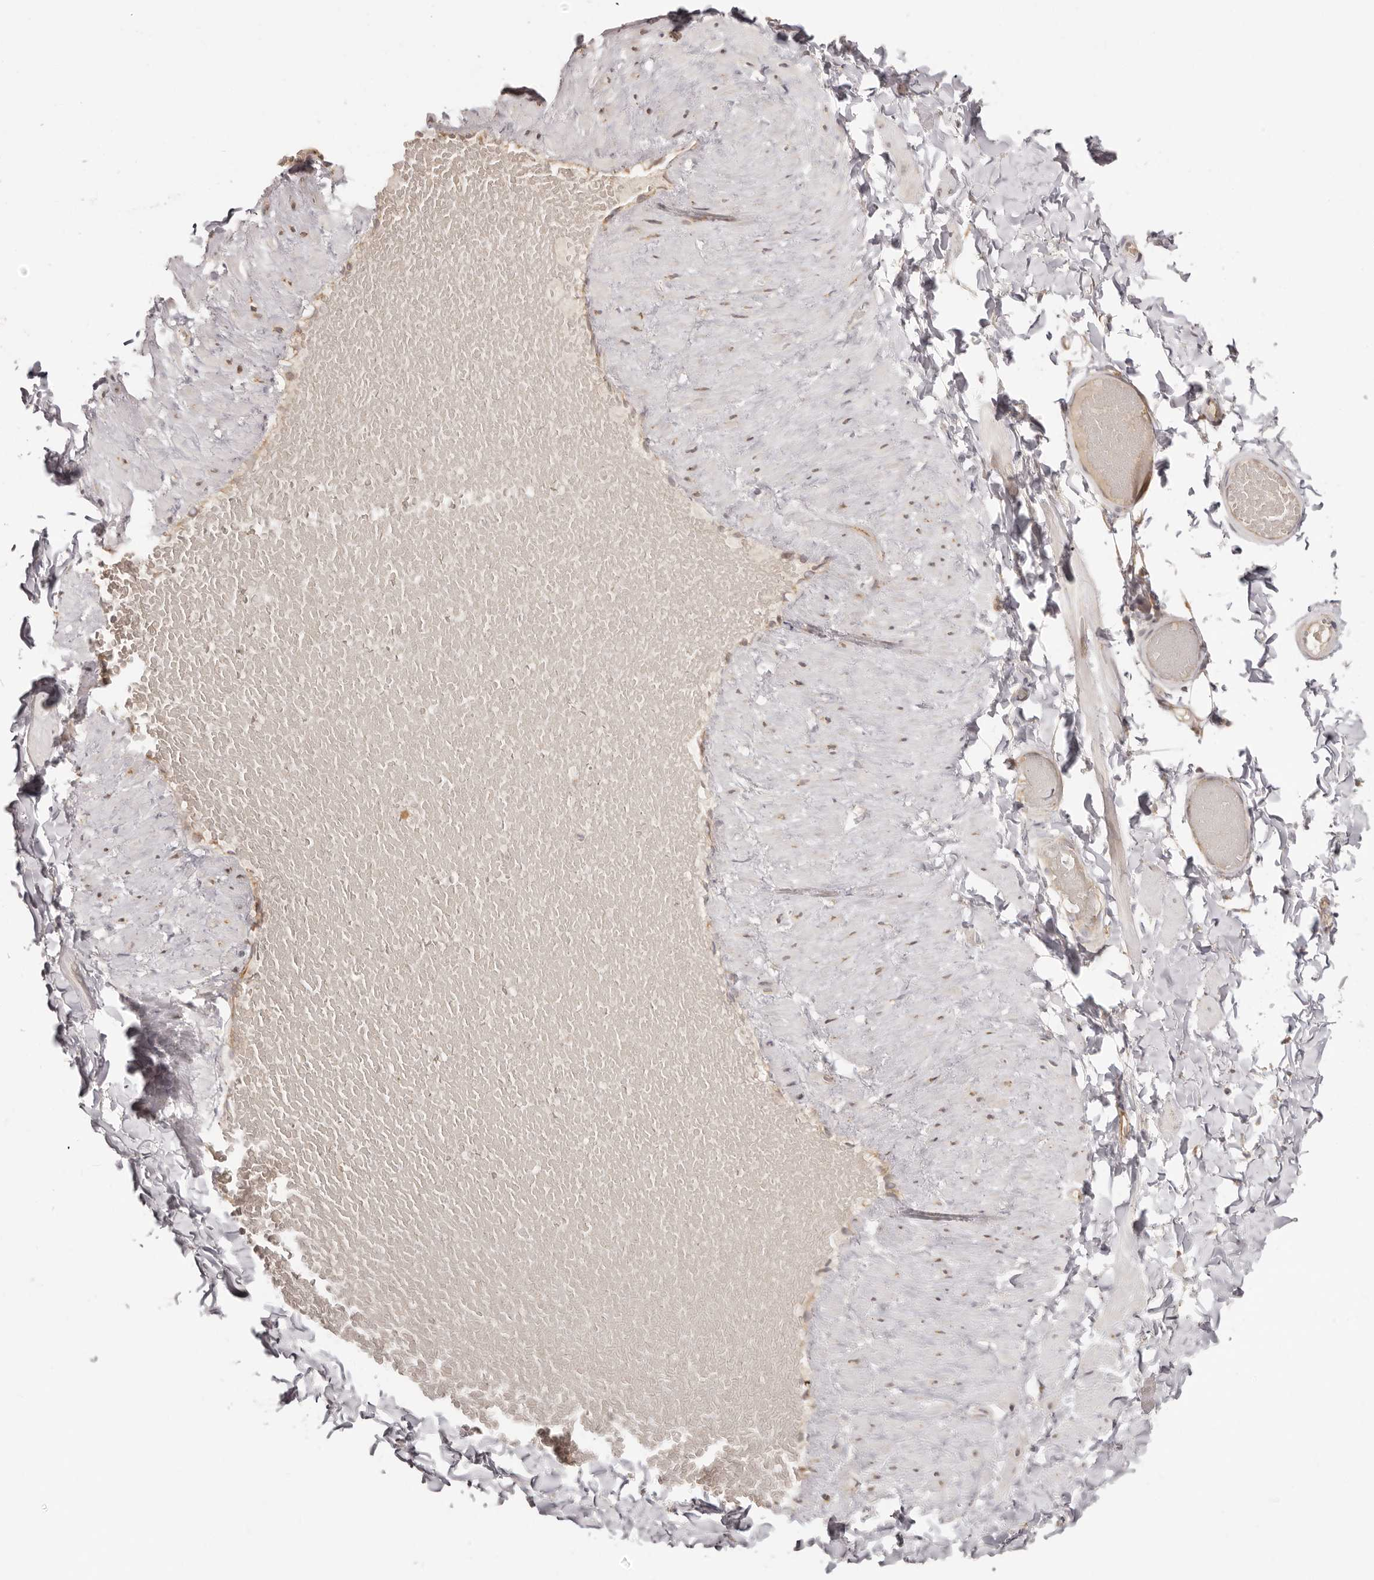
{"staining": {"intensity": "negative", "quantity": "none", "location": "none"}, "tissue": "adipose tissue", "cell_type": "Adipocytes", "image_type": "normal", "snomed": [{"axis": "morphology", "description": "Normal tissue, NOS"}, {"axis": "topography", "description": "Adipose tissue"}, {"axis": "topography", "description": "Vascular tissue"}, {"axis": "topography", "description": "Peripheral nerve tissue"}], "caption": "The micrograph exhibits no significant staining in adipocytes of adipose tissue. (DAB (3,3'-diaminobenzidine) immunohistochemistry (IHC) visualized using brightfield microscopy, high magnification).", "gene": "EEF1E1", "patient": {"sex": "male", "age": 25}}